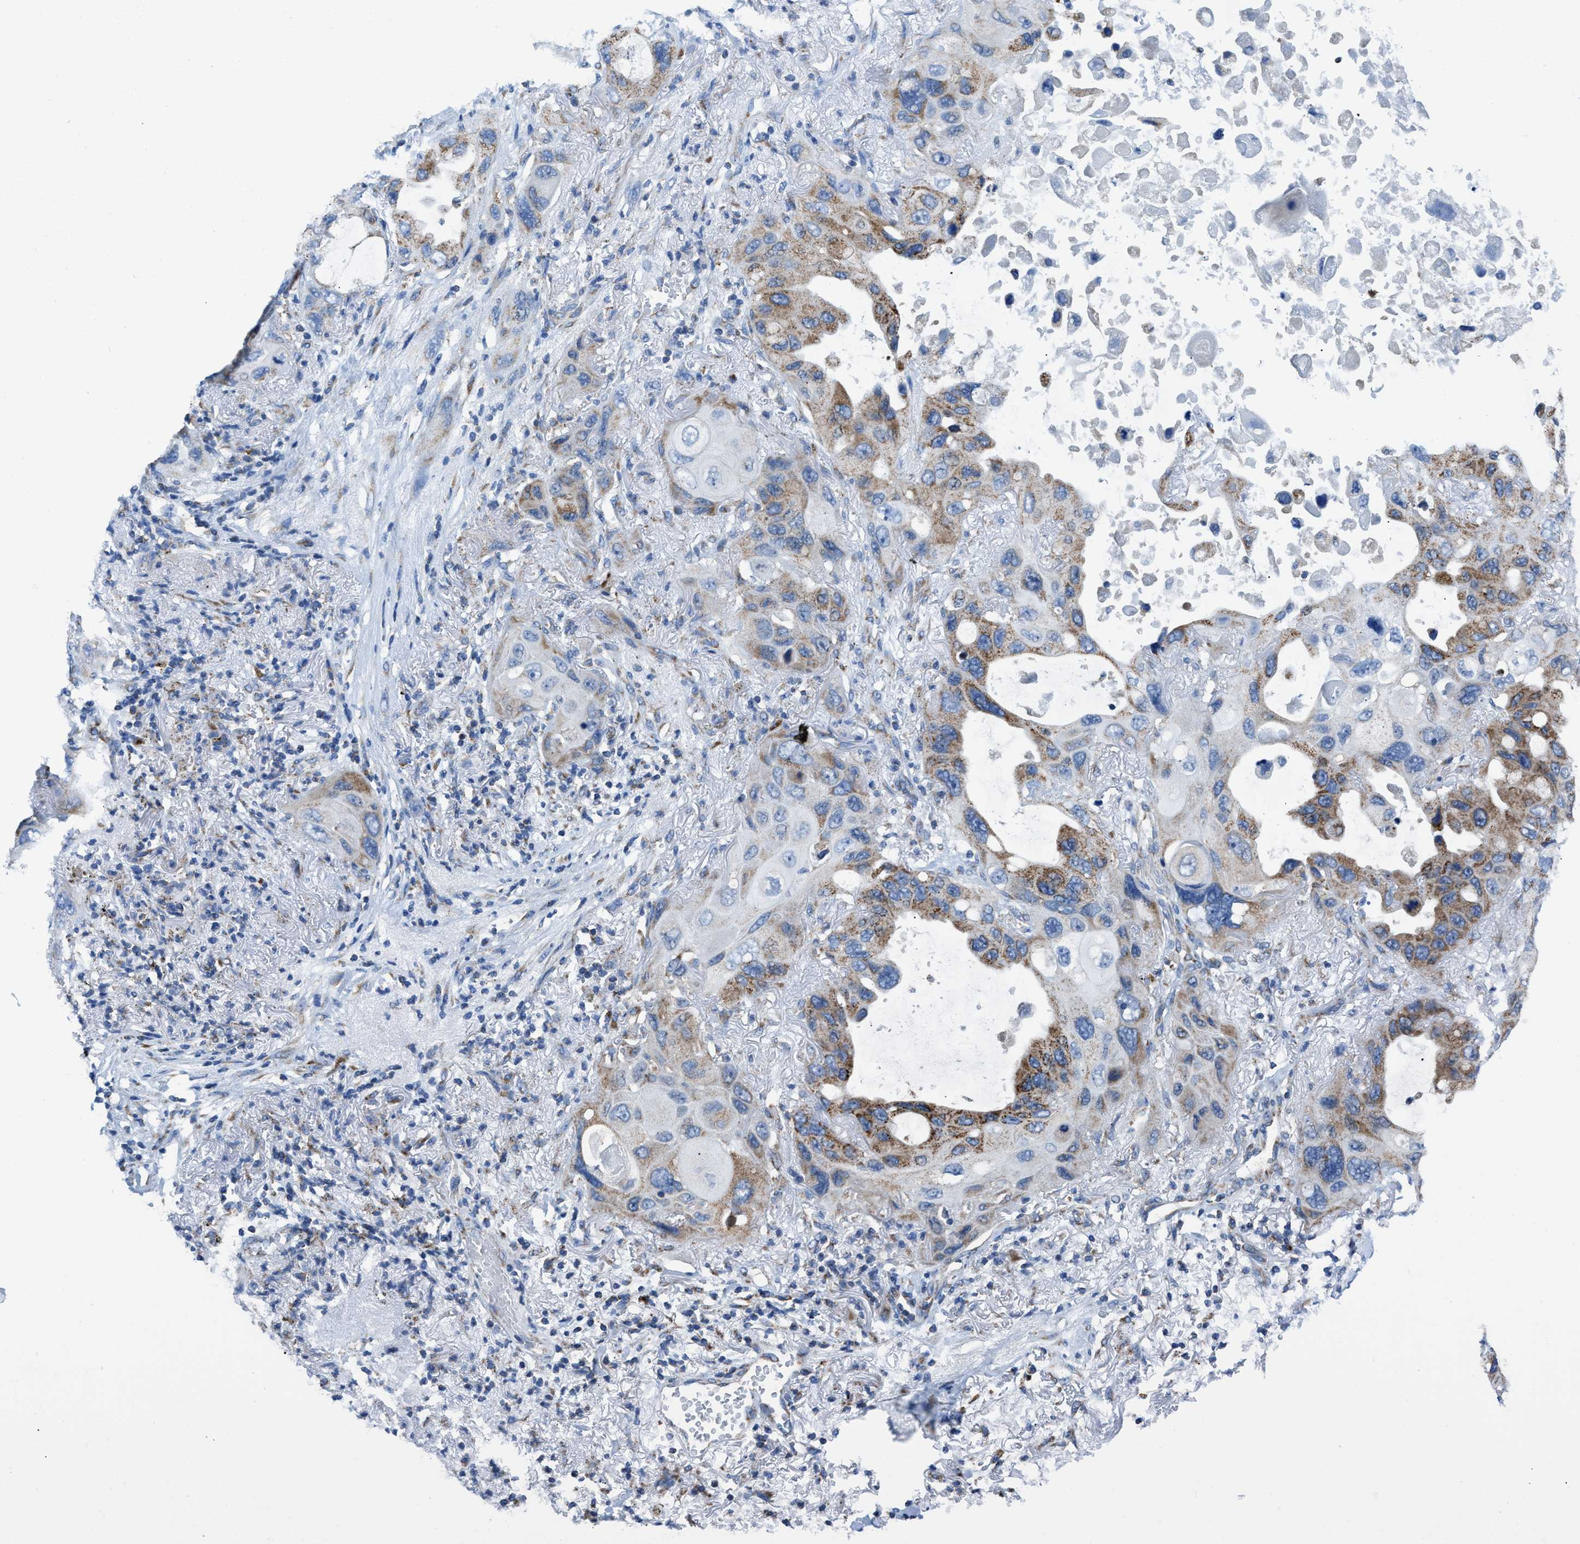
{"staining": {"intensity": "moderate", "quantity": "25%-75%", "location": "cytoplasmic/membranous"}, "tissue": "lung cancer", "cell_type": "Tumor cells", "image_type": "cancer", "snomed": [{"axis": "morphology", "description": "Squamous cell carcinoma, NOS"}, {"axis": "topography", "description": "Lung"}], "caption": "Protein positivity by IHC exhibits moderate cytoplasmic/membranous positivity in about 25%-75% of tumor cells in lung squamous cell carcinoma.", "gene": "ETFB", "patient": {"sex": "female", "age": 73}}